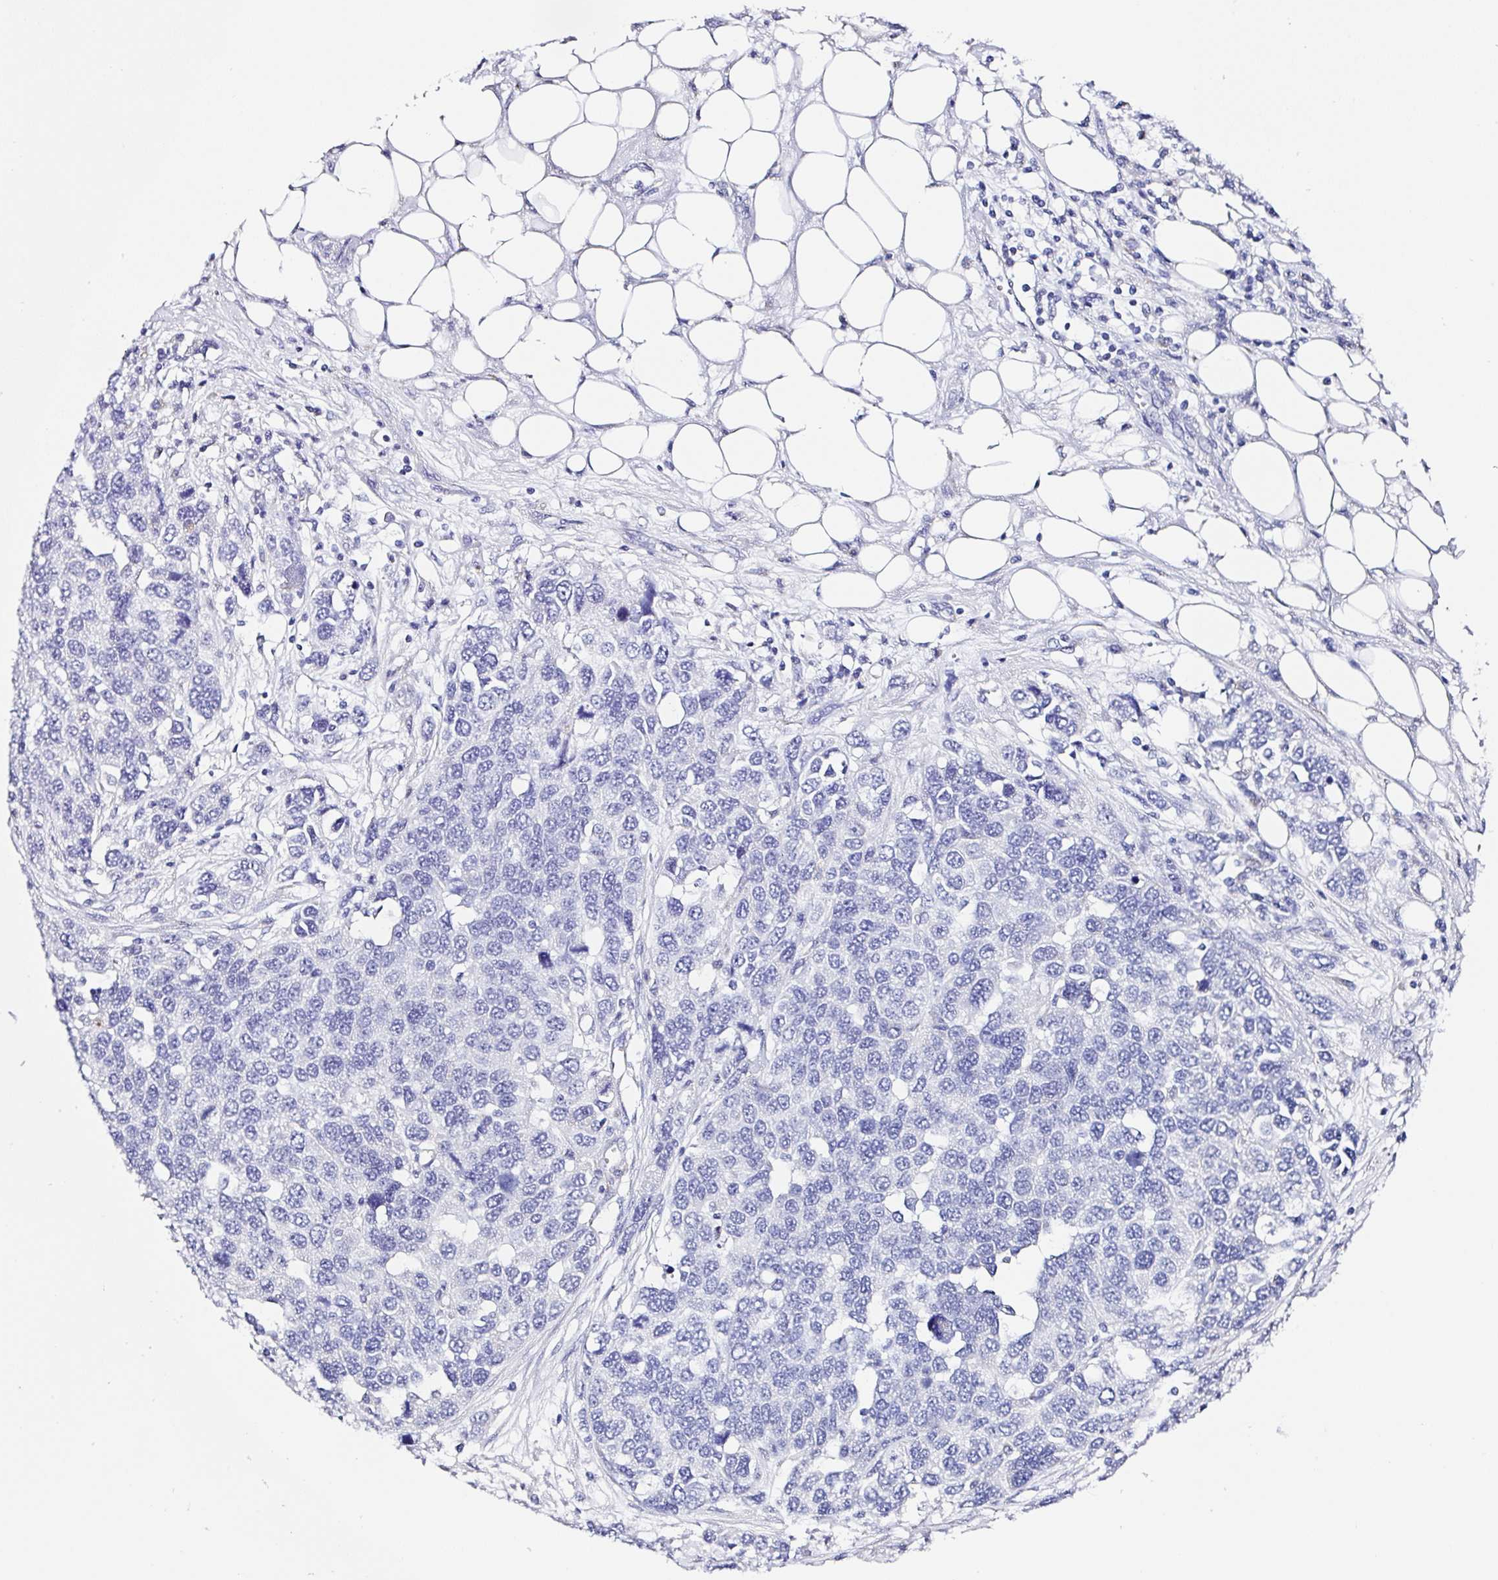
{"staining": {"intensity": "negative", "quantity": "none", "location": "none"}, "tissue": "ovarian cancer", "cell_type": "Tumor cells", "image_type": "cancer", "snomed": [{"axis": "morphology", "description": "Cystadenocarcinoma, serous, NOS"}, {"axis": "topography", "description": "Ovary"}], "caption": "This histopathology image is of ovarian serous cystadenocarcinoma stained with IHC to label a protein in brown with the nuclei are counter-stained blue. There is no expression in tumor cells.", "gene": "TMPRSS11E", "patient": {"sex": "female", "age": 76}}